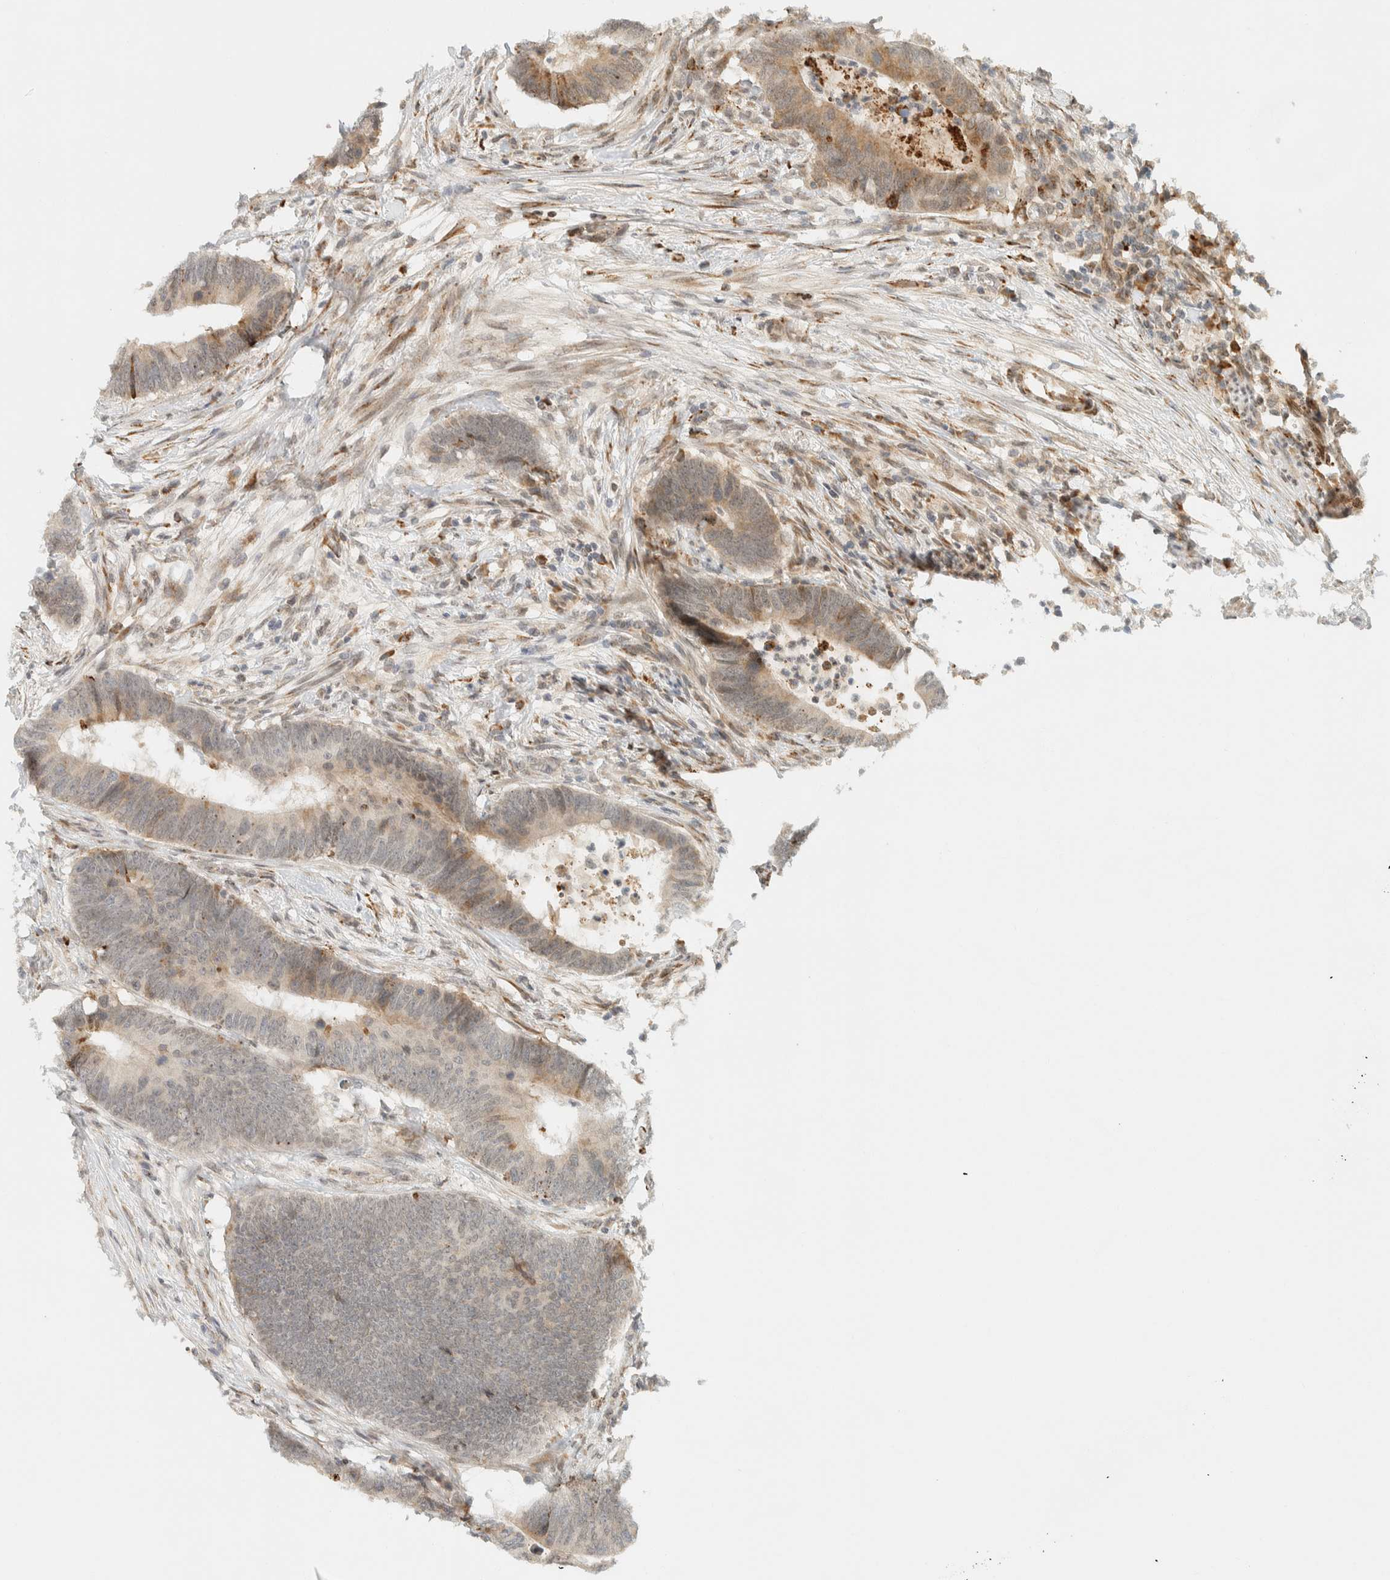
{"staining": {"intensity": "weak", "quantity": "25%-75%", "location": "cytoplasmic/membranous"}, "tissue": "colorectal cancer", "cell_type": "Tumor cells", "image_type": "cancer", "snomed": [{"axis": "morphology", "description": "Adenocarcinoma, NOS"}, {"axis": "topography", "description": "Colon"}], "caption": "This photomicrograph reveals immunohistochemistry (IHC) staining of colorectal adenocarcinoma, with low weak cytoplasmic/membranous positivity in about 25%-75% of tumor cells.", "gene": "ITPRID1", "patient": {"sex": "male", "age": 56}}